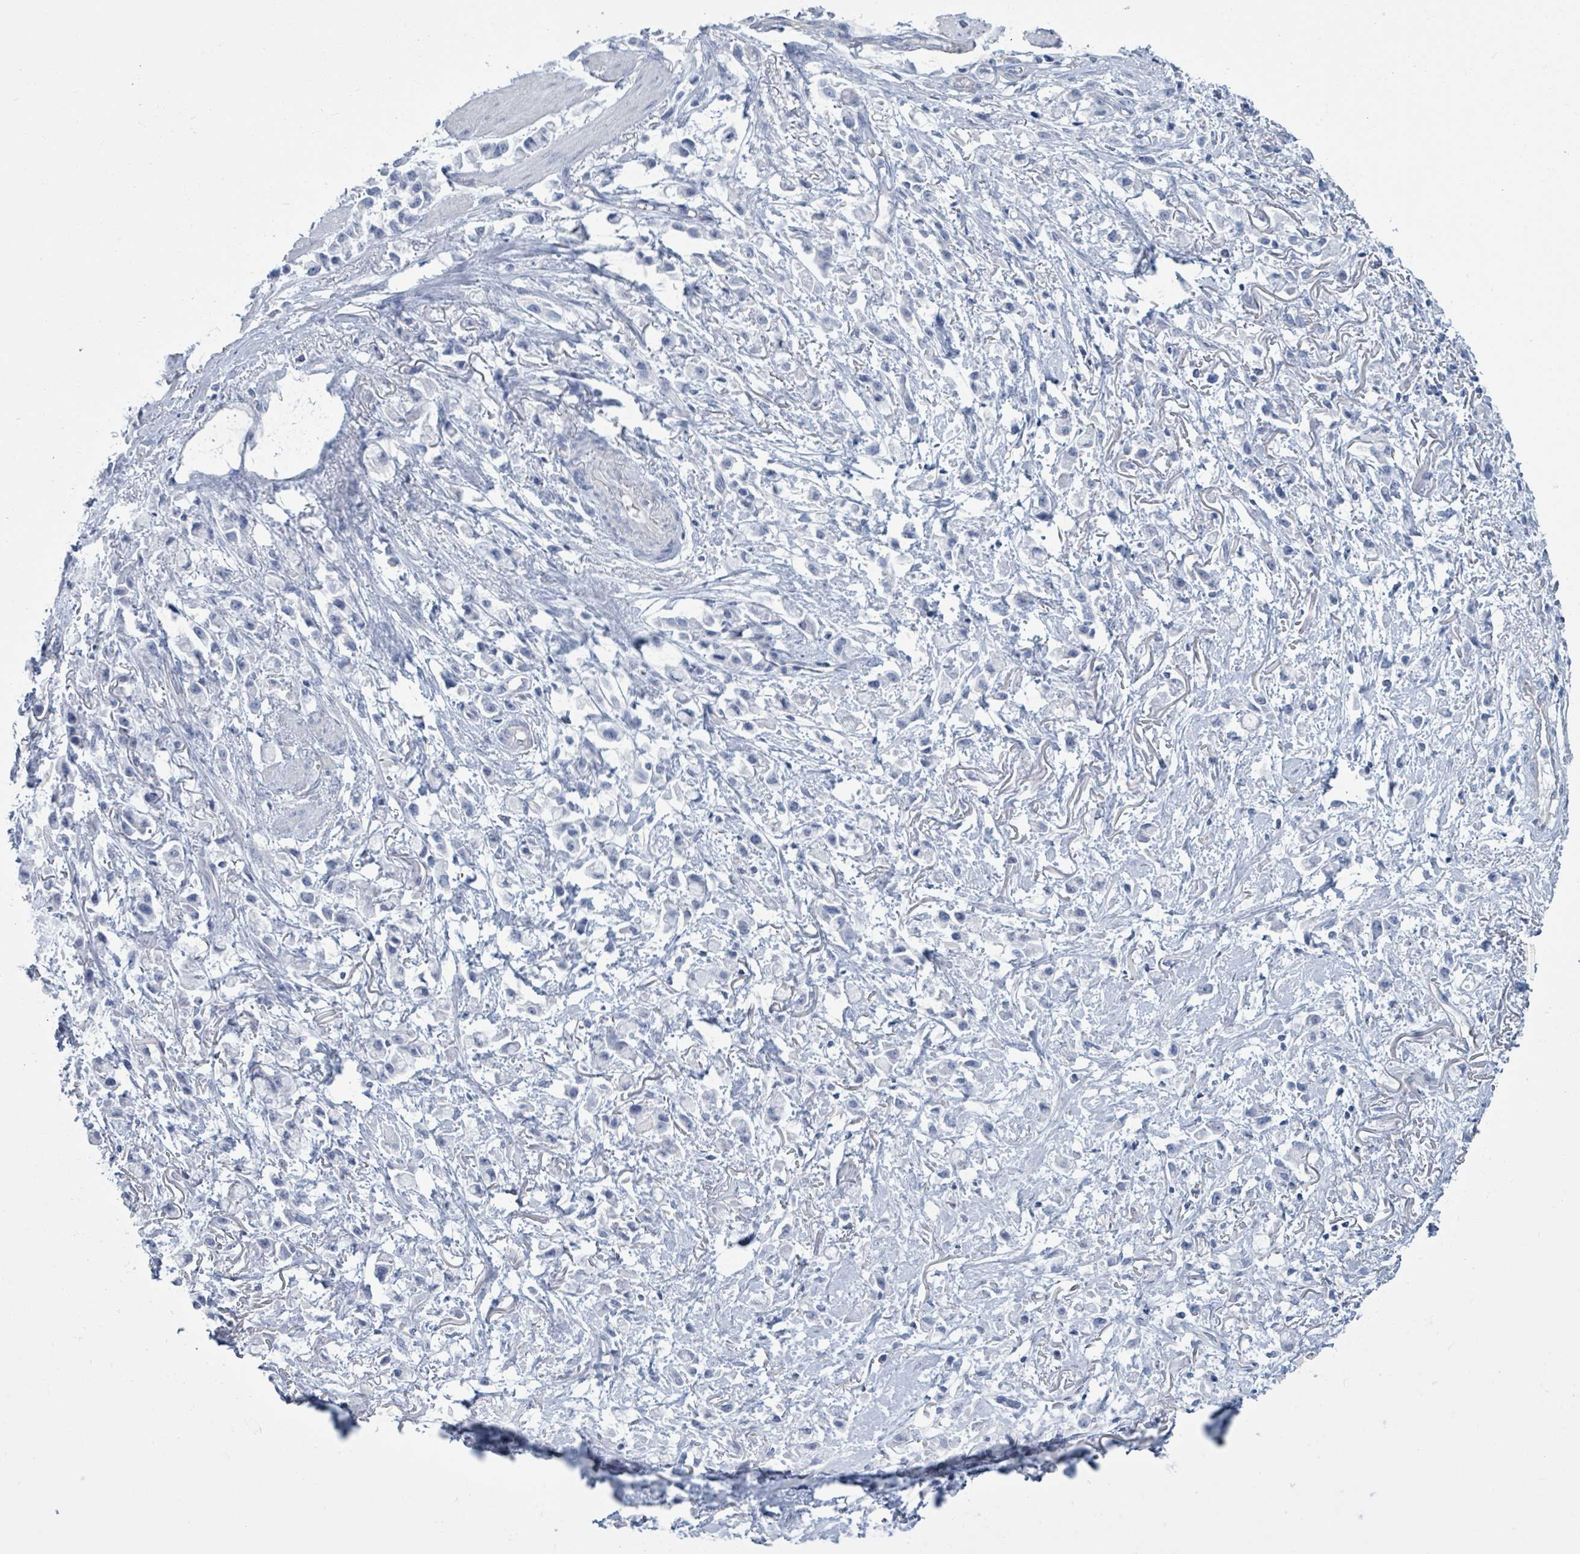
{"staining": {"intensity": "negative", "quantity": "none", "location": "none"}, "tissue": "stomach cancer", "cell_type": "Tumor cells", "image_type": "cancer", "snomed": [{"axis": "morphology", "description": "Adenocarcinoma, NOS"}, {"axis": "topography", "description": "Stomach"}], "caption": "Tumor cells are negative for protein expression in human stomach adenocarcinoma.", "gene": "CT45A5", "patient": {"sex": "female", "age": 81}}